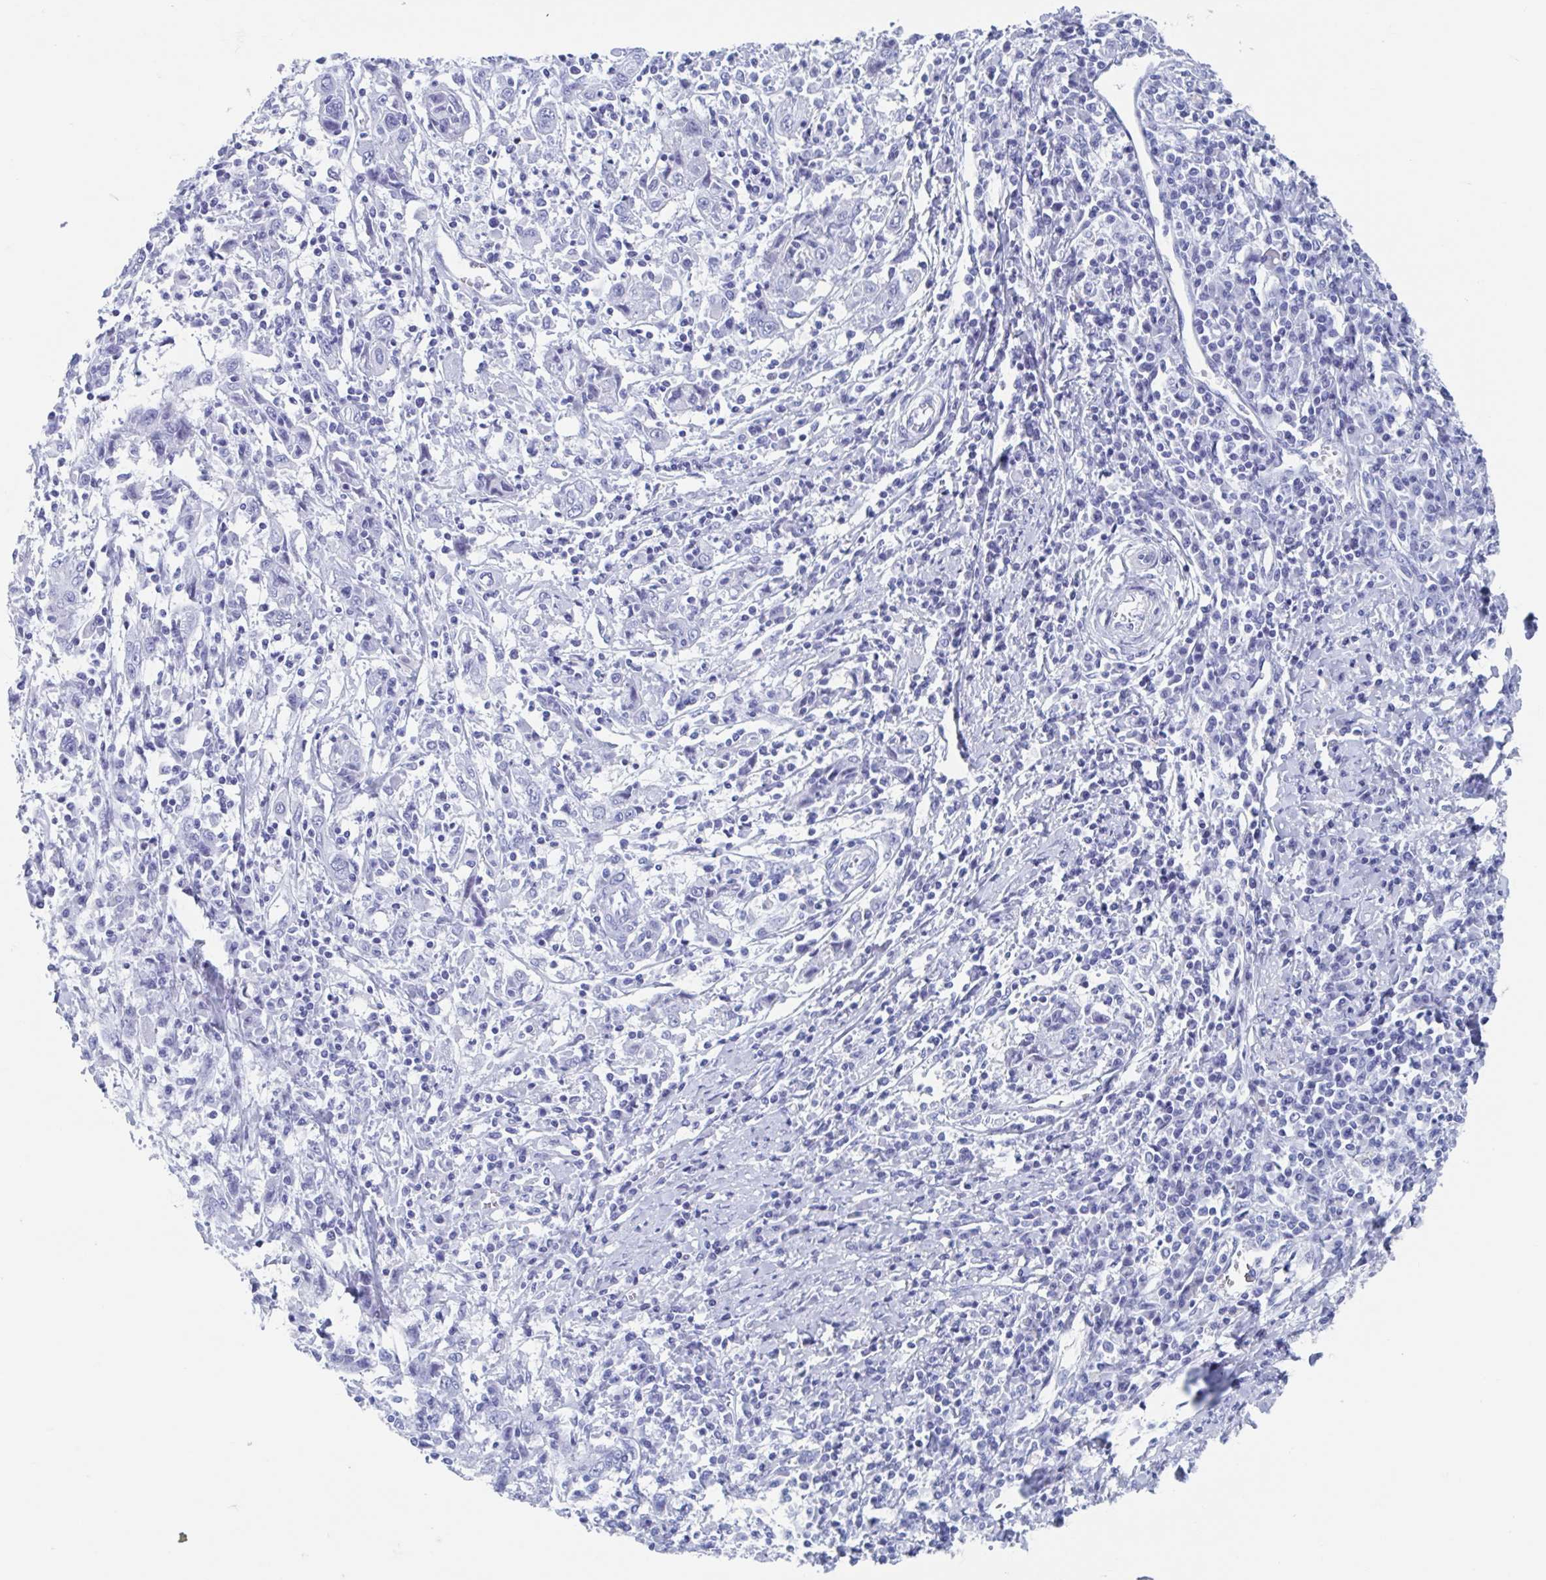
{"staining": {"intensity": "negative", "quantity": "none", "location": "none"}, "tissue": "cervical cancer", "cell_type": "Tumor cells", "image_type": "cancer", "snomed": [{"axis": "morphology", "description": "Squamous cell carcinoma, NOS"}, {"axis": "topography", "description": "Cervix"}], "caption": "Immunohistochemistry of human cervical cancer (squamous cell carcinoma) reveals no positivity in tumor cells. The staining was performed using DAB to visualize the protein expression in brown, while the nuclei were stained in blue with hematoxylin (Magnification: 20x).", "gene": "C10orf53", "patient": {"sex": "female", "age": 46}}